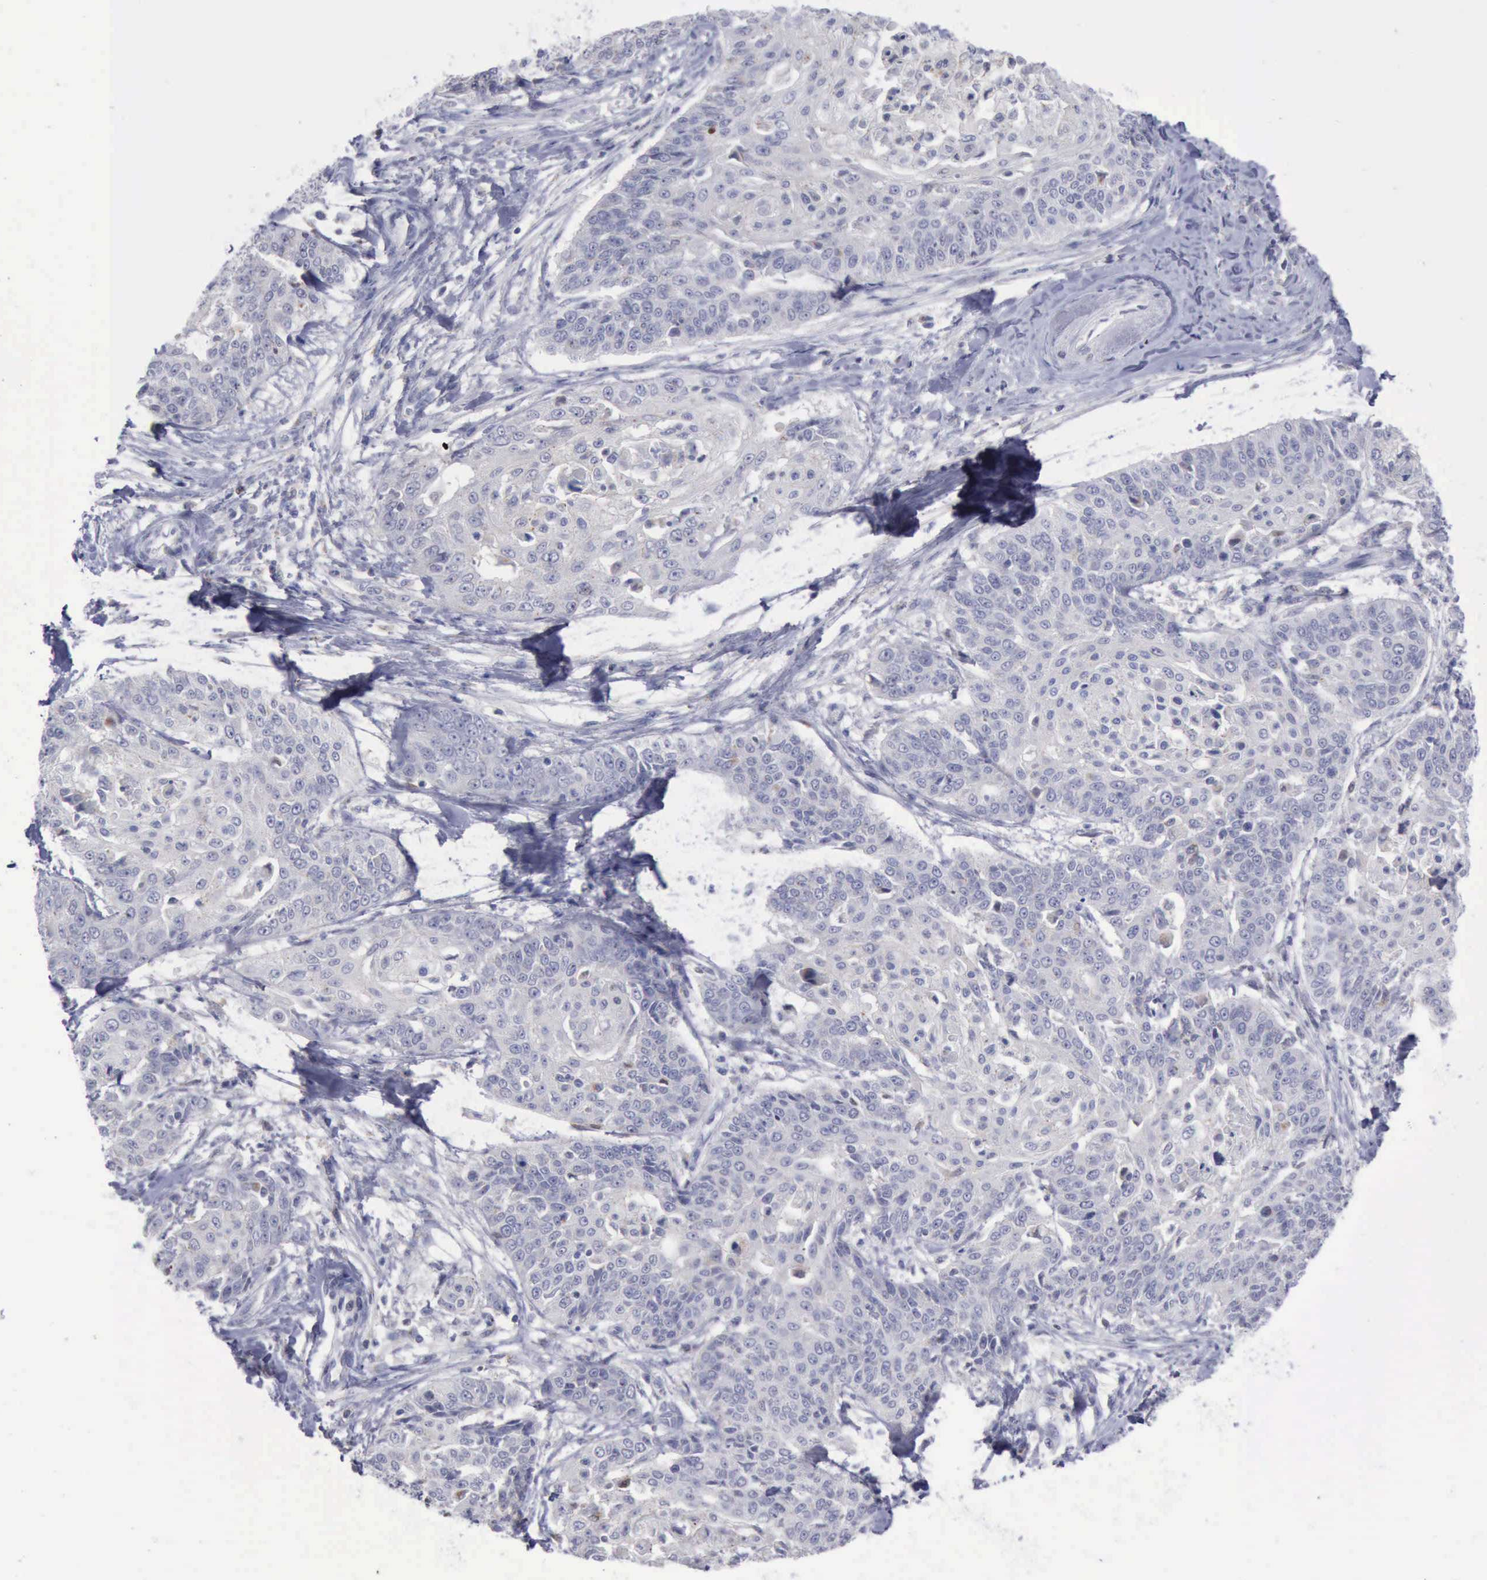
{"staining": {"intensity": "negative", "quantity": "none", "location": "none"}, "tissue": "cervical cancer", "cell_type": "Tumor cells", "image_type": "cancer", "snomed": [{"axis": "morphology", "description": "Squamous cell carcinoma, NOS"}, {"axis": "topography", "description": "Cervix"}], "caption": "The IHC histopathology image has no significant expression in tumor cells of cervical squamous cell carcinoma tissue.", "gene": "SATB2", "patient": {"sex": "female", "age": 64}}